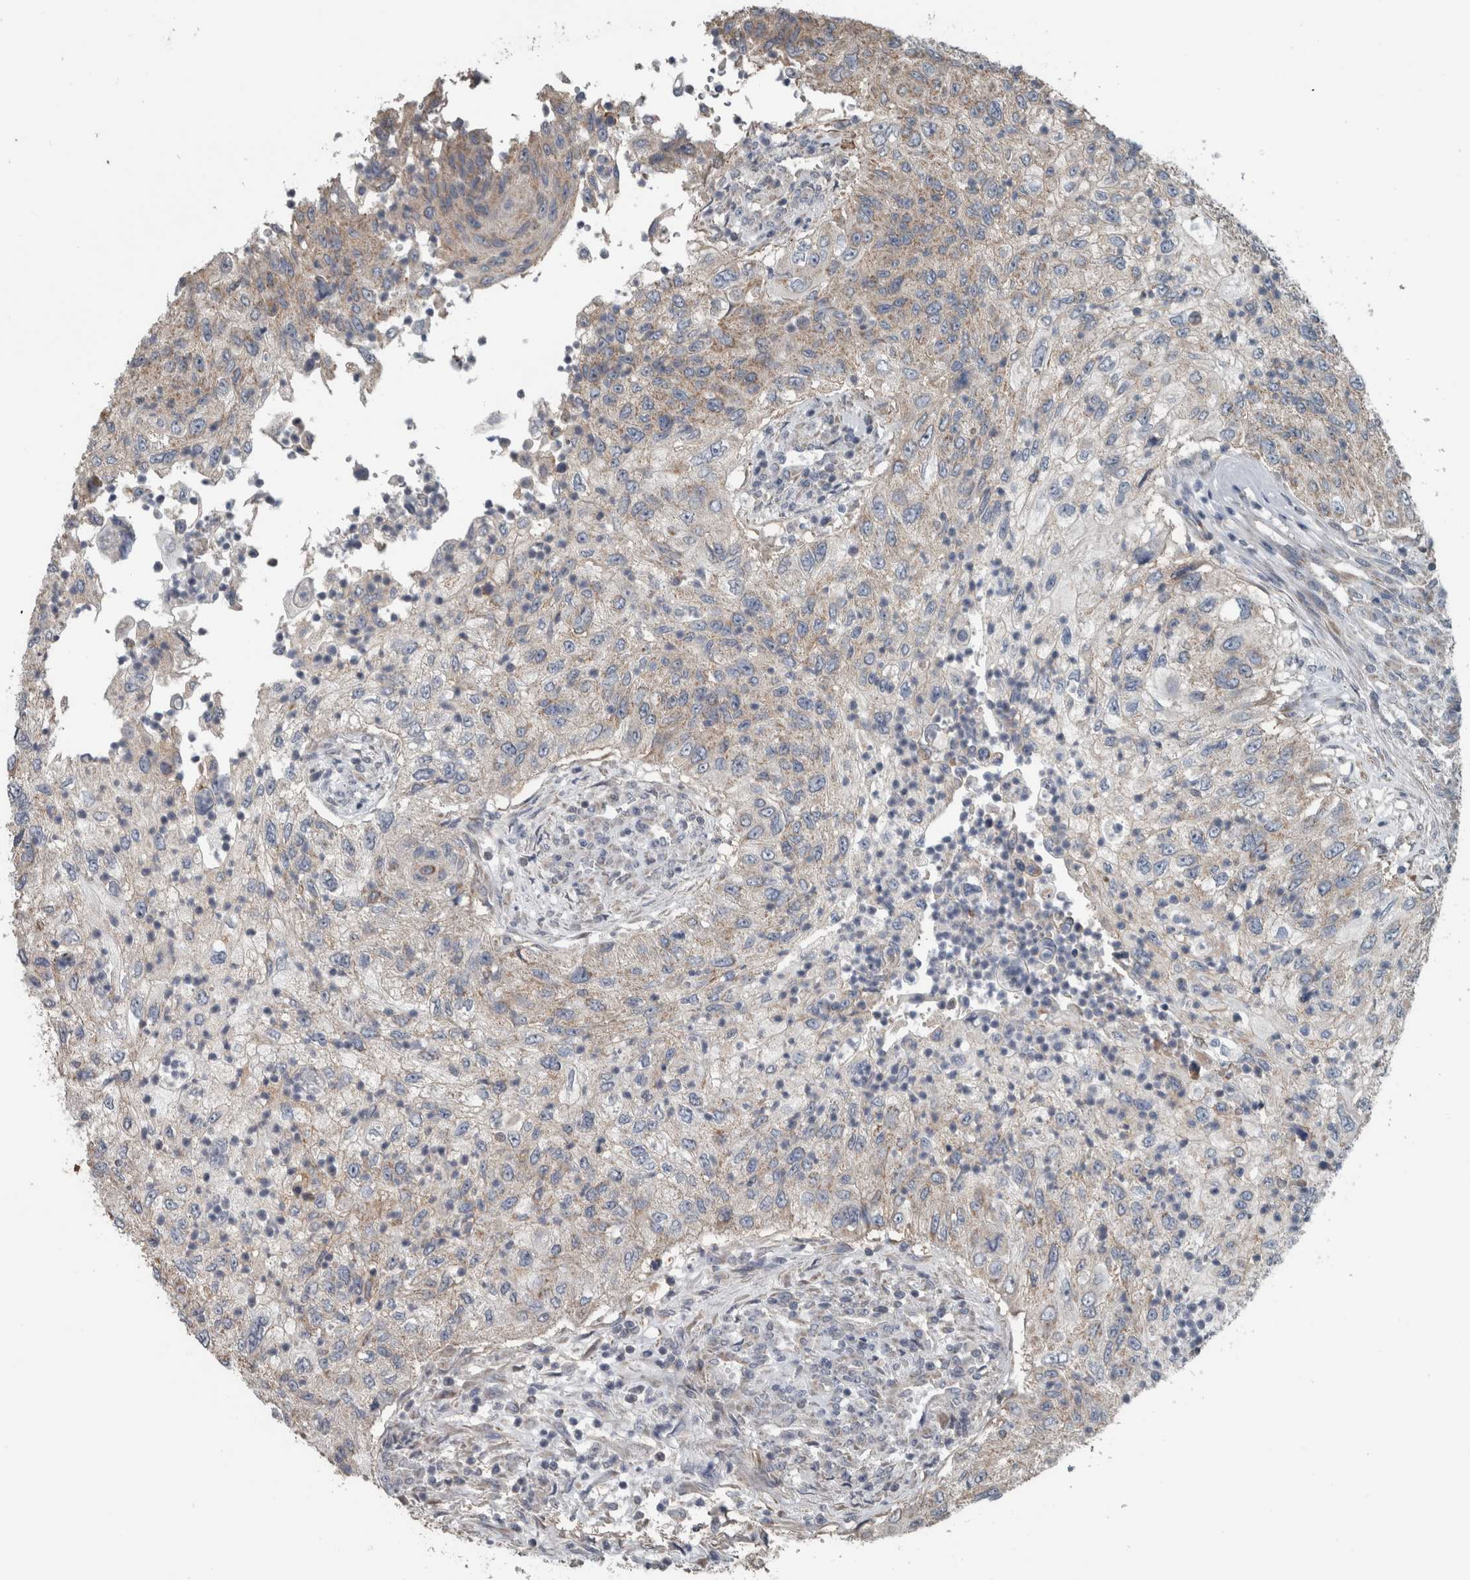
{"staining": {"intensity": "moderate", "quantity": "25%-75%", "location": "cytoplasmic/membranous"}, "tissue": "urothelial cancer", "cell_type": "Tumor cells", "image_type": "cancer", "snomed": [{"axis": "morphology", "description": "Urothelial carcinoma, High grade"}, {"axis": "topography", "description": "Urinary bladder"}], "caption": "Moderate cytoplasmic/membranous positivity is appreciated in about 25%-75% of tumor cells in urothelial cancer. The protein is shown in brown color, while the nuclei are stained blue.", "gene": "ARMC1", "patient": {"sex": "female", "age": 60}}